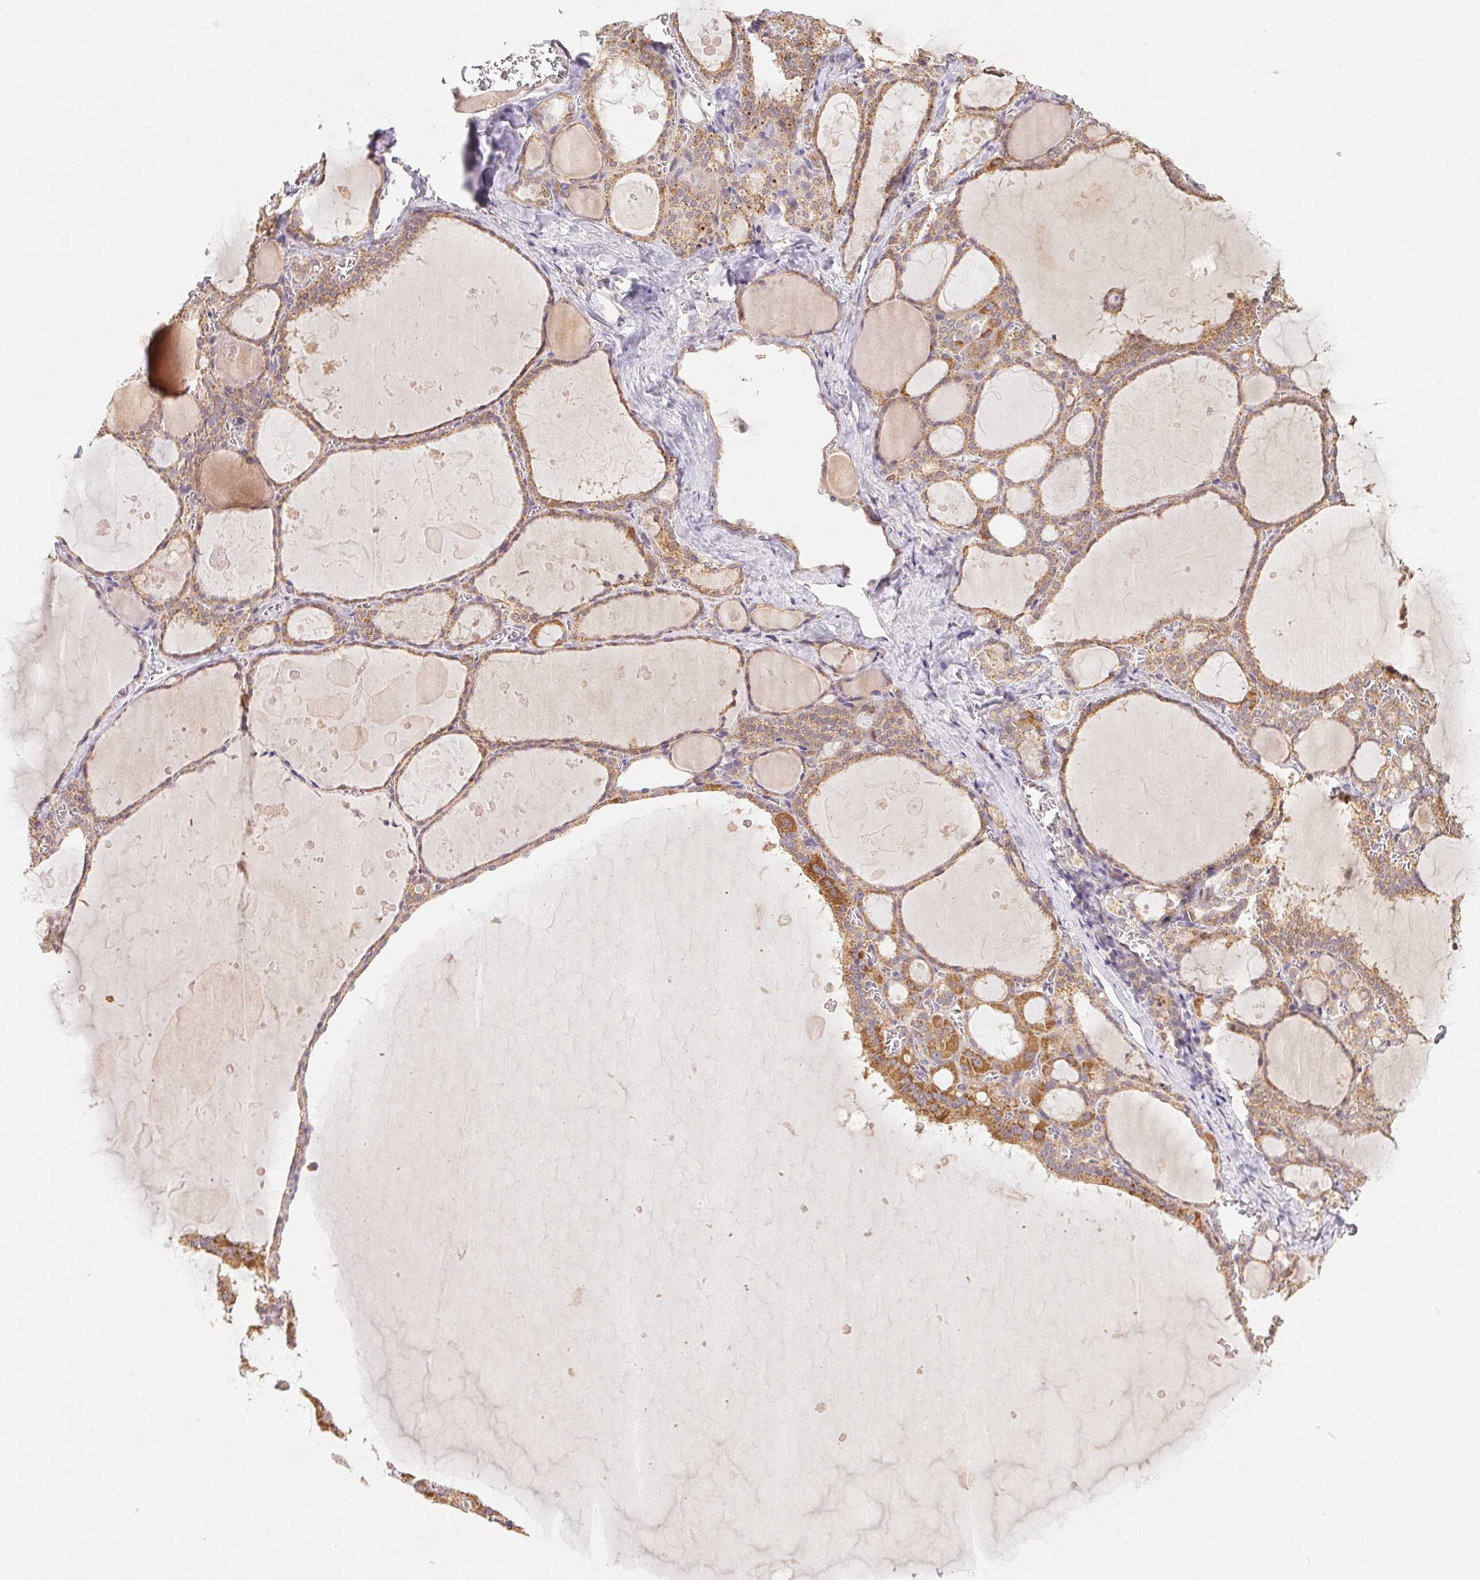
{"staining": {"intensity": "moderate", "quantity": ">75%", "location": "cytoplasmic/membranous"}, "tissue": "thyroid gland", "cell_type": "Glandular cells", "image_type": "normal", "snomed": [{"axis": "morphology", "description": "Normal tissue, NOS"}, {"axis": "topography", "description": "Thyroid gland"}], "caption": "The histopathology image exhibits immunohistochemical staining of unremarkable thyroid gland. There is moderate cytoplasmic/membranous staining is seen in approximately >75% of glandular cells.", "gene": "RAB11A", "patient": {"sex": "male", "age": 56}}